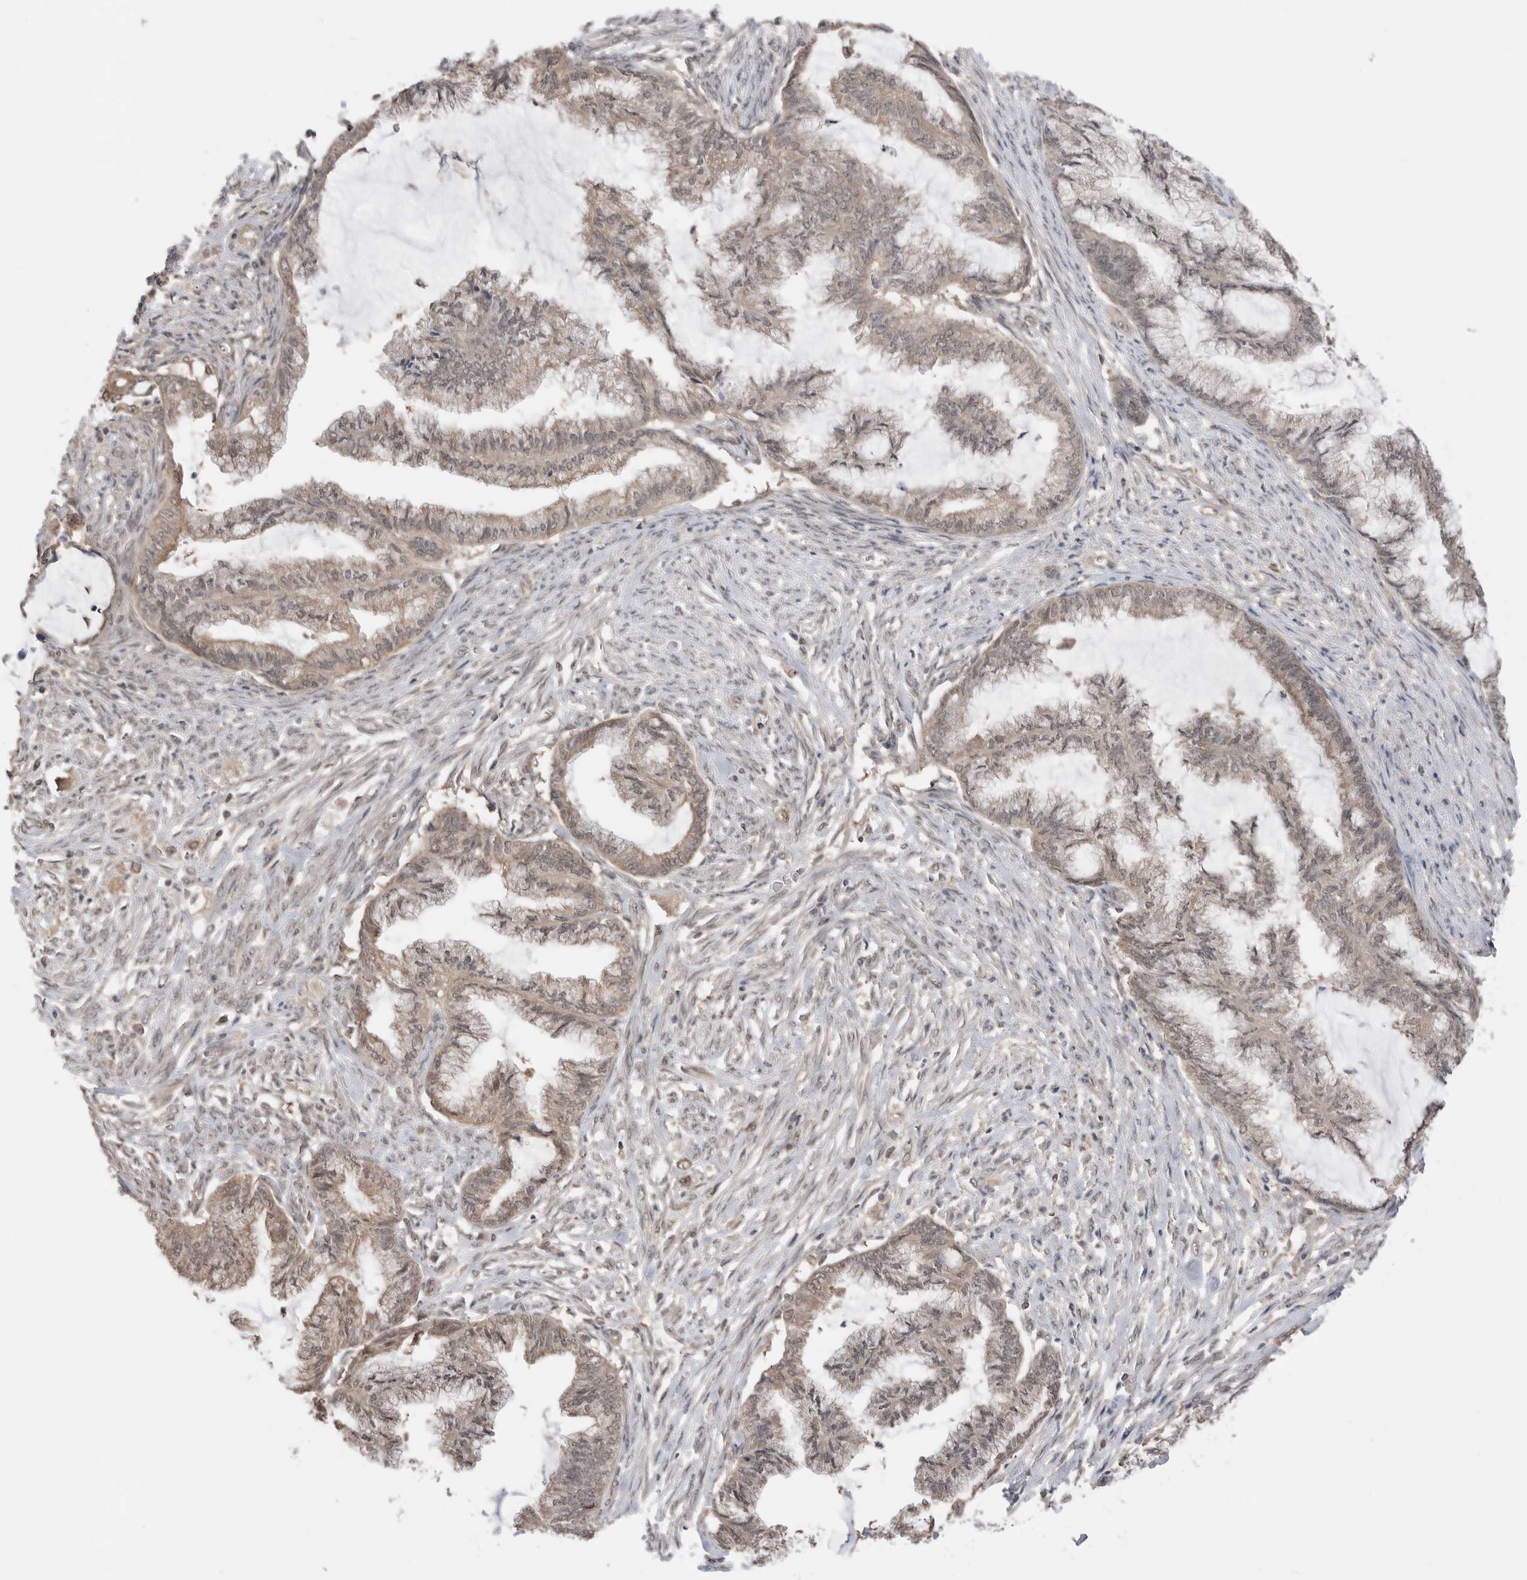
{"staining": {"intensity": "weak", "quantity": "25%-75%", "location": "cytoplasmic/membranous,nuclear"}, "tissue": "endometrial cancer", "cell_type": "Tumor cells", "image_type": "cancer", "snomed": [{"axis": "morphology", "description": "Adenocarcinoma, NOS"}, {"axis": "topography", "description": "Endometrium"}], "caption": "Protein staining exhibits weak cytoplasmic/membranous and nuclear staining in about 25%-75% of tumor cells in endometrial cancer. The staining was performed using DAB to visualize the protein expression in brown, while the nuclei were stained in blue with hematoxylin (Magnification: 20x).", "gene": "PEAK1", "patient": {"sex": "female", "age": 86}}